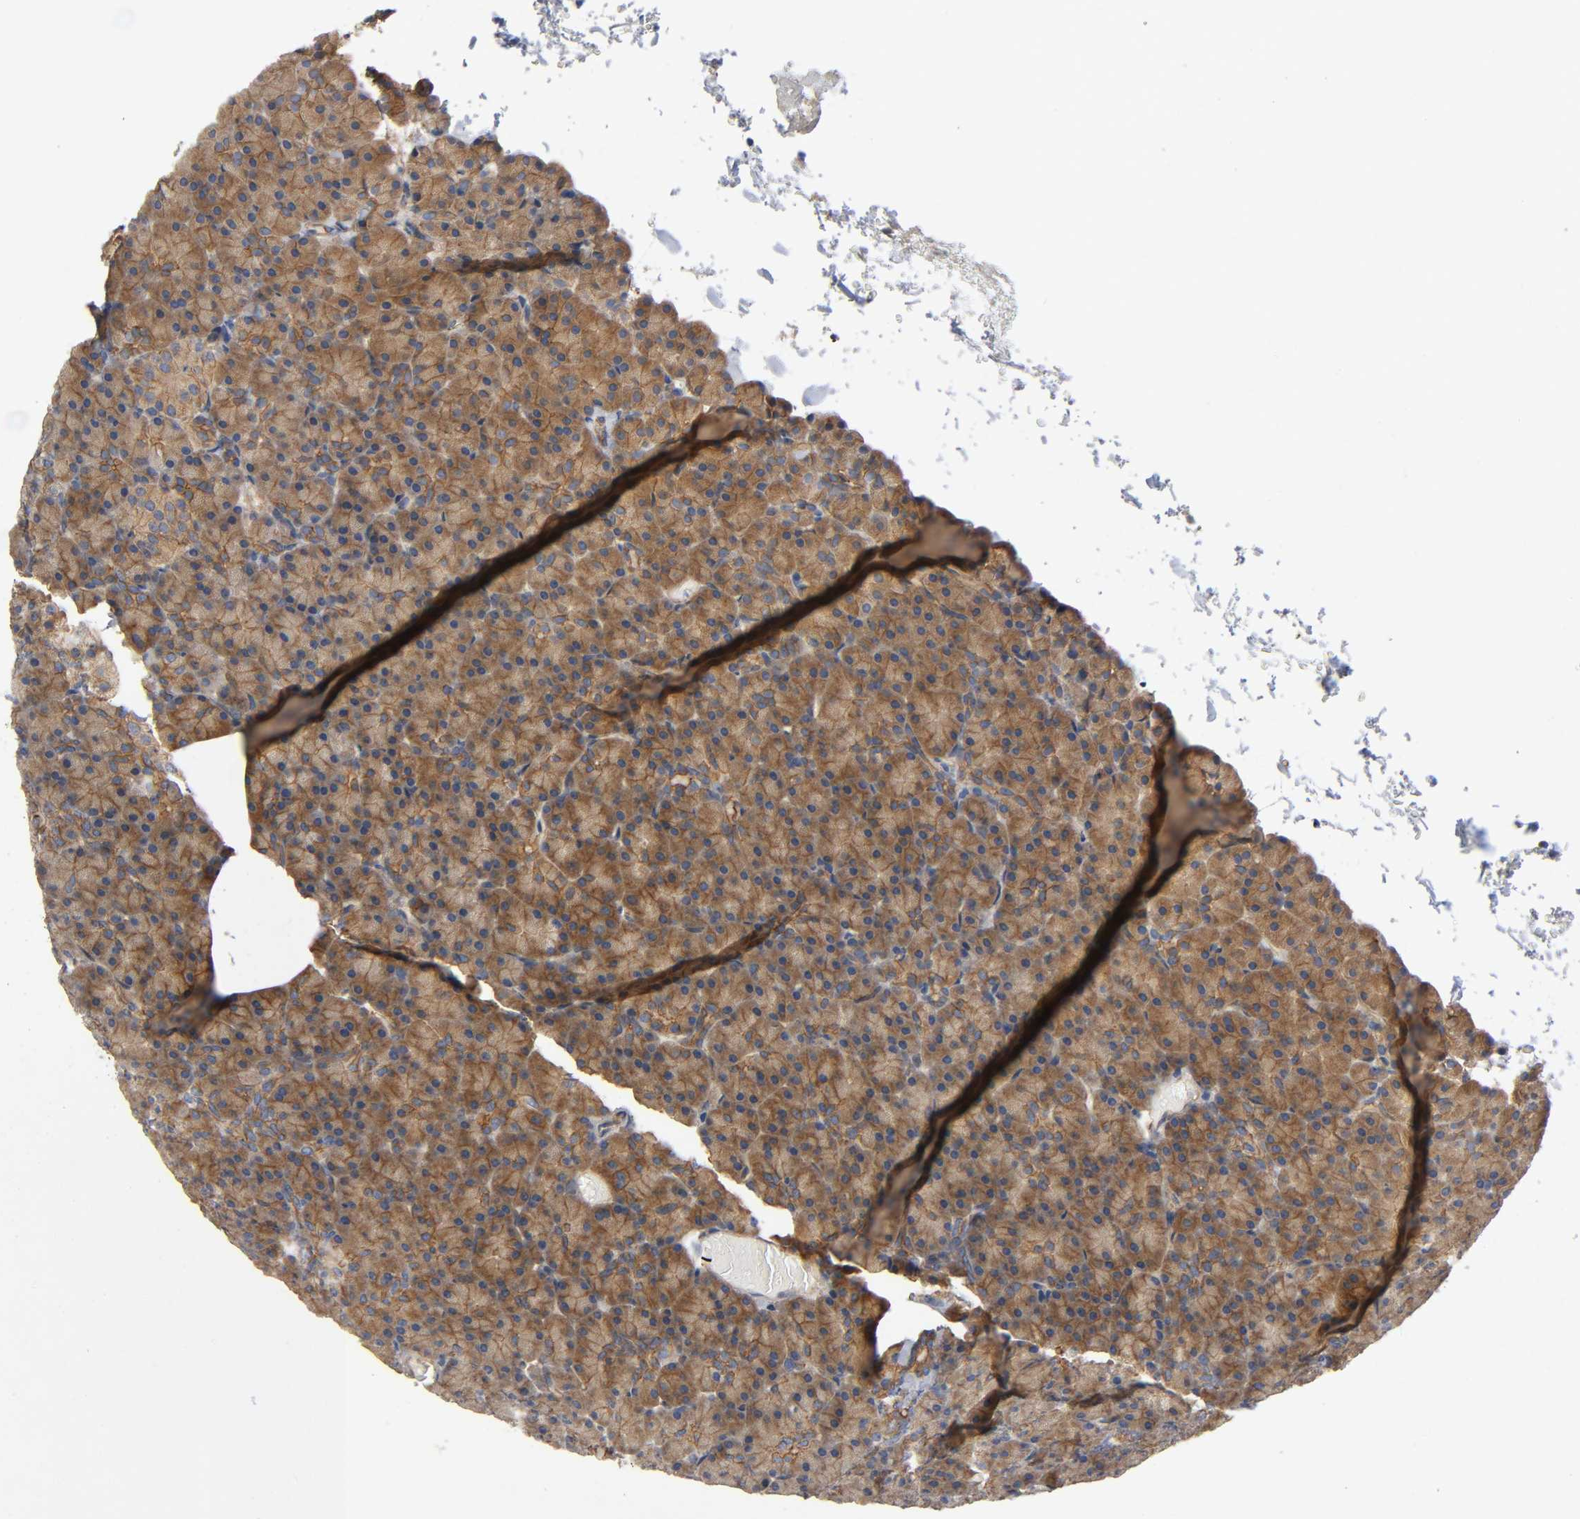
{"staining": {"intensity": "moderate", "quantity": ">75%", "location": "cytoplasmic/membranous"}, "tissue": "pancreas", "cell_type": "Exocrine glandular cells", "image_type": "normal", "snomed": [{"axis": "morphology", "description": "Normal tissue, NOS"}, {"axis": "topography", "description": "Pancreas"}], "caption": "Protein staining by immunohistochemistry (IHC) displays moderate cytoplasmic/membranous positivity in about >75% of exocrine glandular cells in unremarkable pancreas. (DAB = brown stain, brightfield microscopy at high magnification).", "gene": "MARS1", "patient": {"sex": "female", "age": 43}}